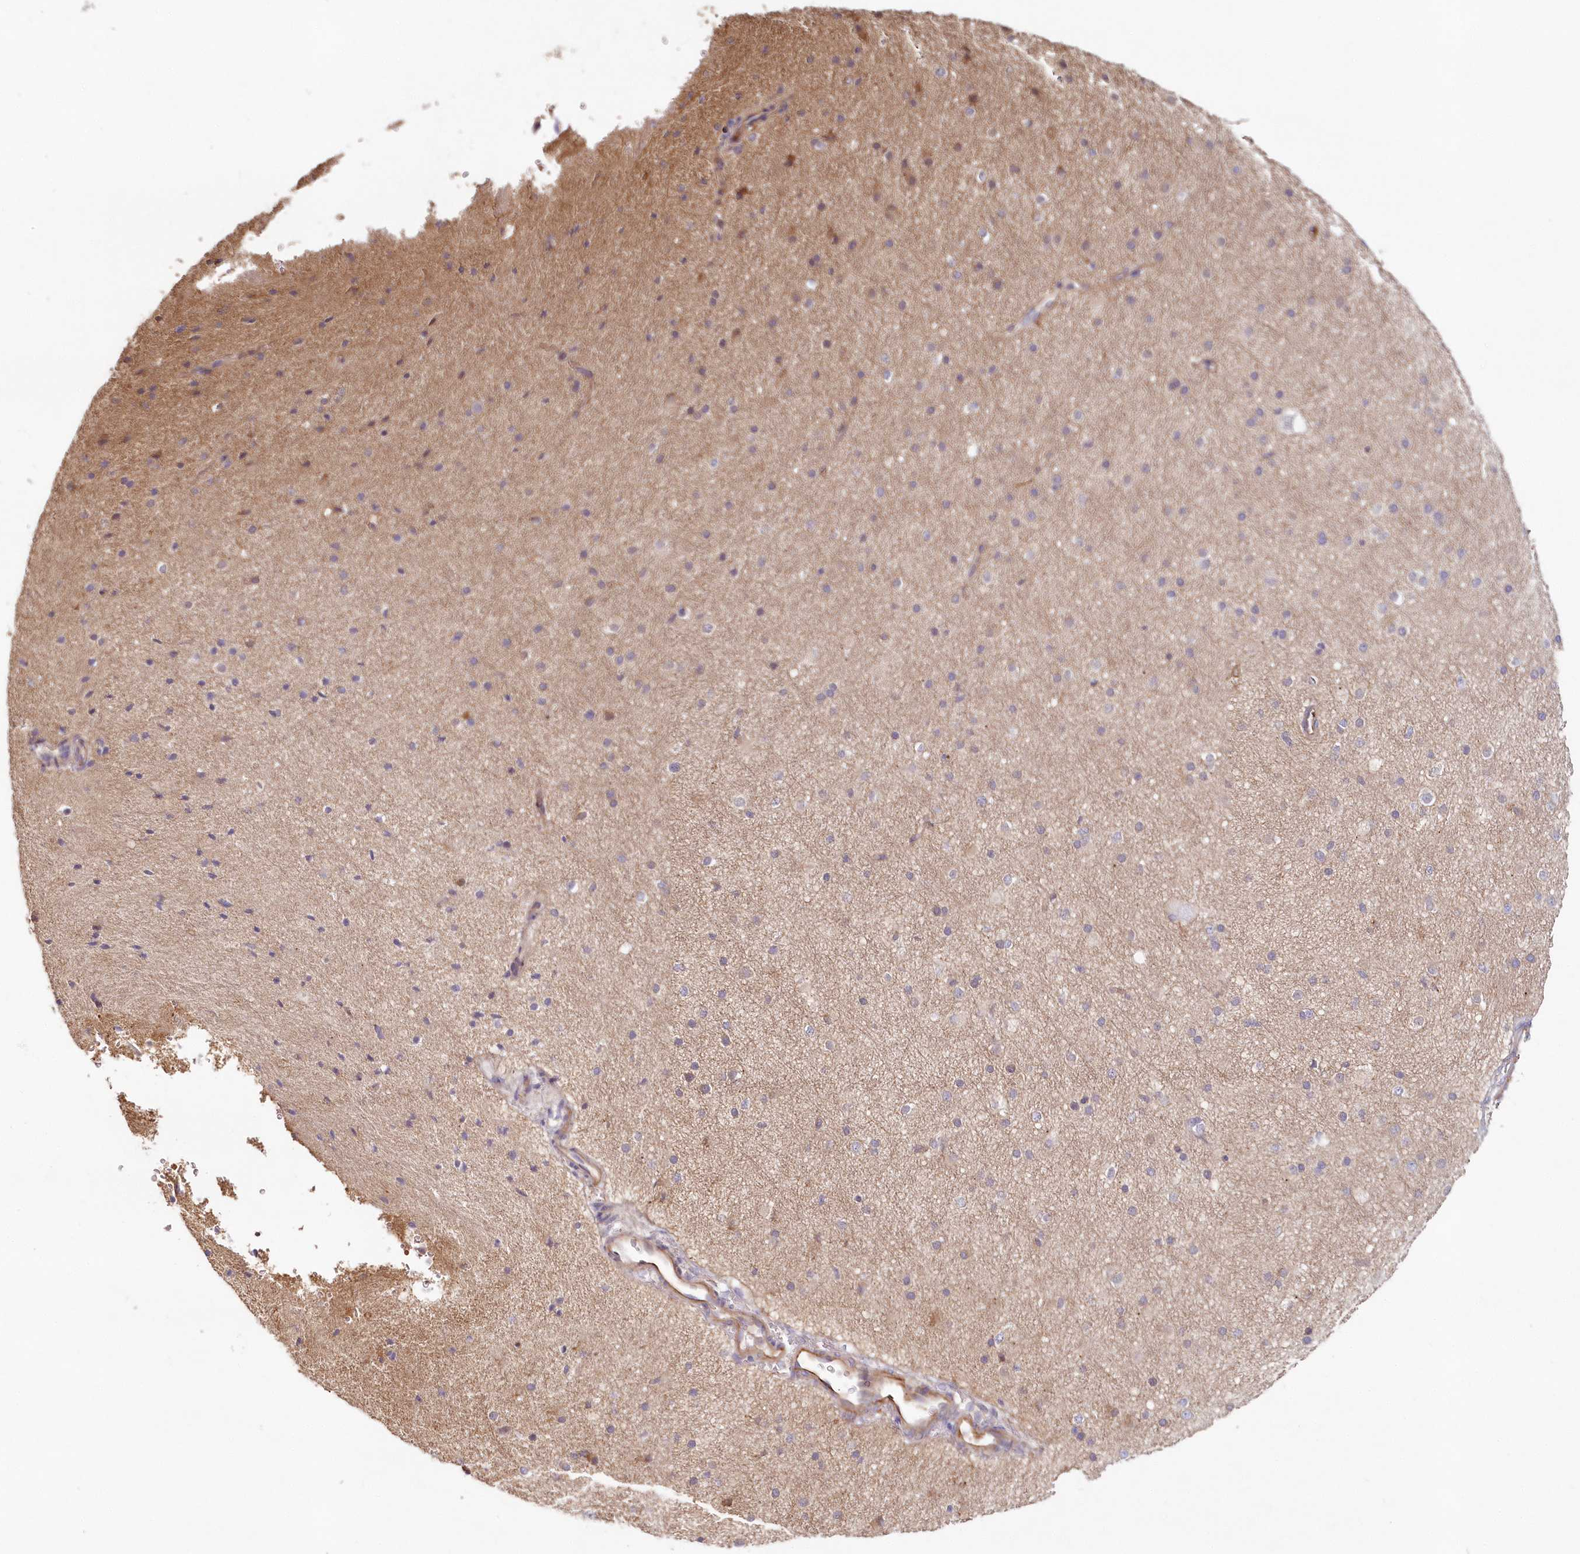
{"staining": {"intensity": "moderate", "quantity": ">75%", "location": "cytoplasmic/membranous"}, "tissue": "cerebral cortex", "cell_type": "Endothelial cells", "image_type": "normal", "snomed": [{"axis": "morphology", "description": "Normal tissue, NOS"}, {"axis": "morphology", "description": "Developmental malformation"}, {"axis": "topography", "description": "Cerebral cortex"}], "caption": "Cerebral cortex stained with DAB IHC shows medium levels of moderate cytoplasmic/membranous staining in about >75% of endothelial cells.", "gene": "HYCC2", "patient": {"sex": "female", "age": 30}}